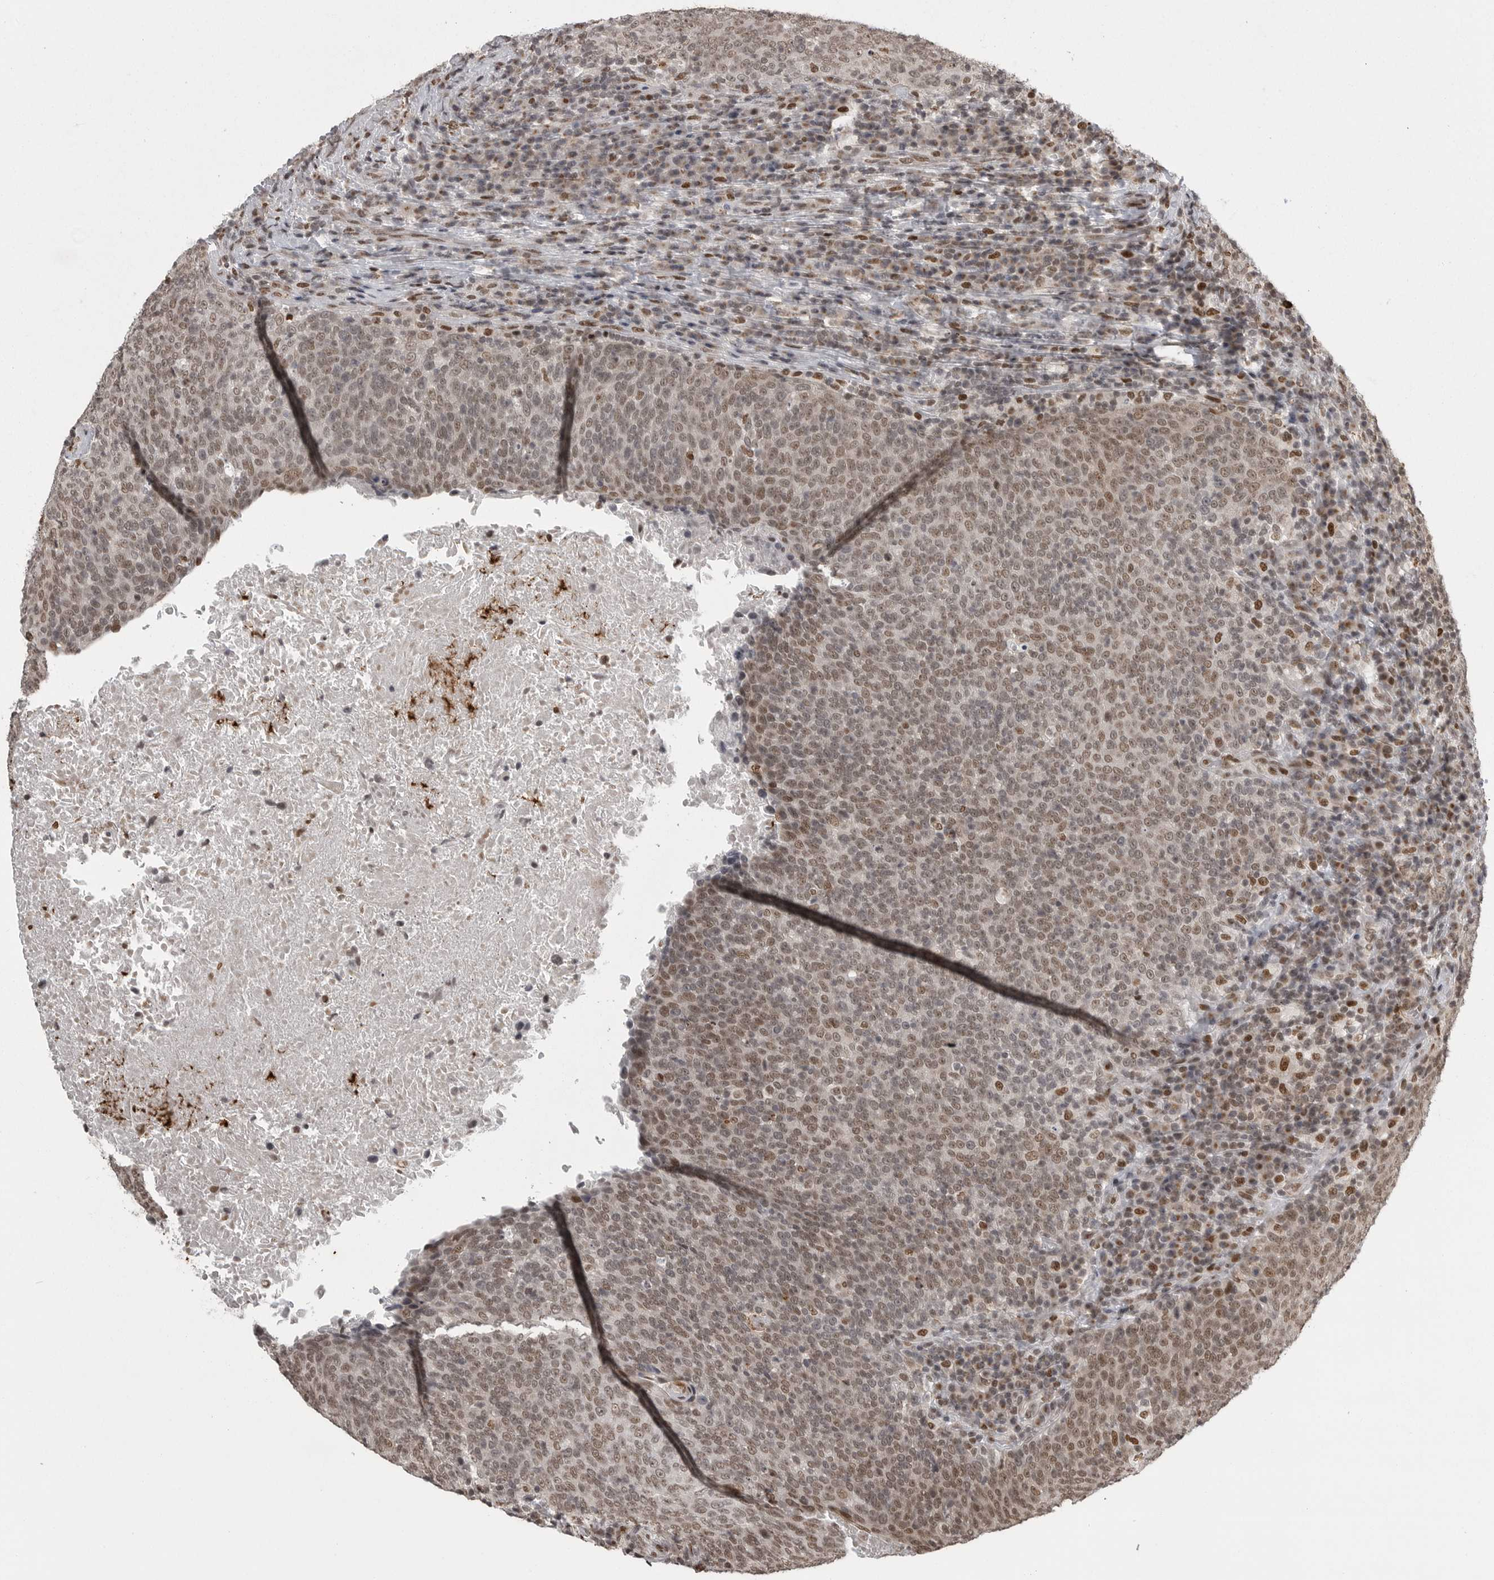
{"staining": {"intensity": "moderate", "quantity": ">75%", "location": "nuclear"}, "tissue": "head and neck cancer", "cell_type": "Tumor cells", "image_type": "cancer", "snomed": [{"axis": "morphology", "description": "Squamous cell carcinoma, NOS"}, {"axis": "morphology", "description": "Squamous cell carcinoma, metastatic, NOS"}, {"axis": "topography", "description": "Lymph node"}, {"axis": "topography", "description": "Head-Neck"}], "caption": "IHC staining of head and neck cancer (metastatic squamous cell carcinoma), which shows medium levels of moderate nuclear expression in about >75% of tumor cells indicating moderate nuclear protein positivity. The staining was performed using DAB (brown) for protein detection and nuclei were counterstained in hematoxylin (blue).", "gene": "YAF2", "patient": {"sex": "male", "age": 62}}